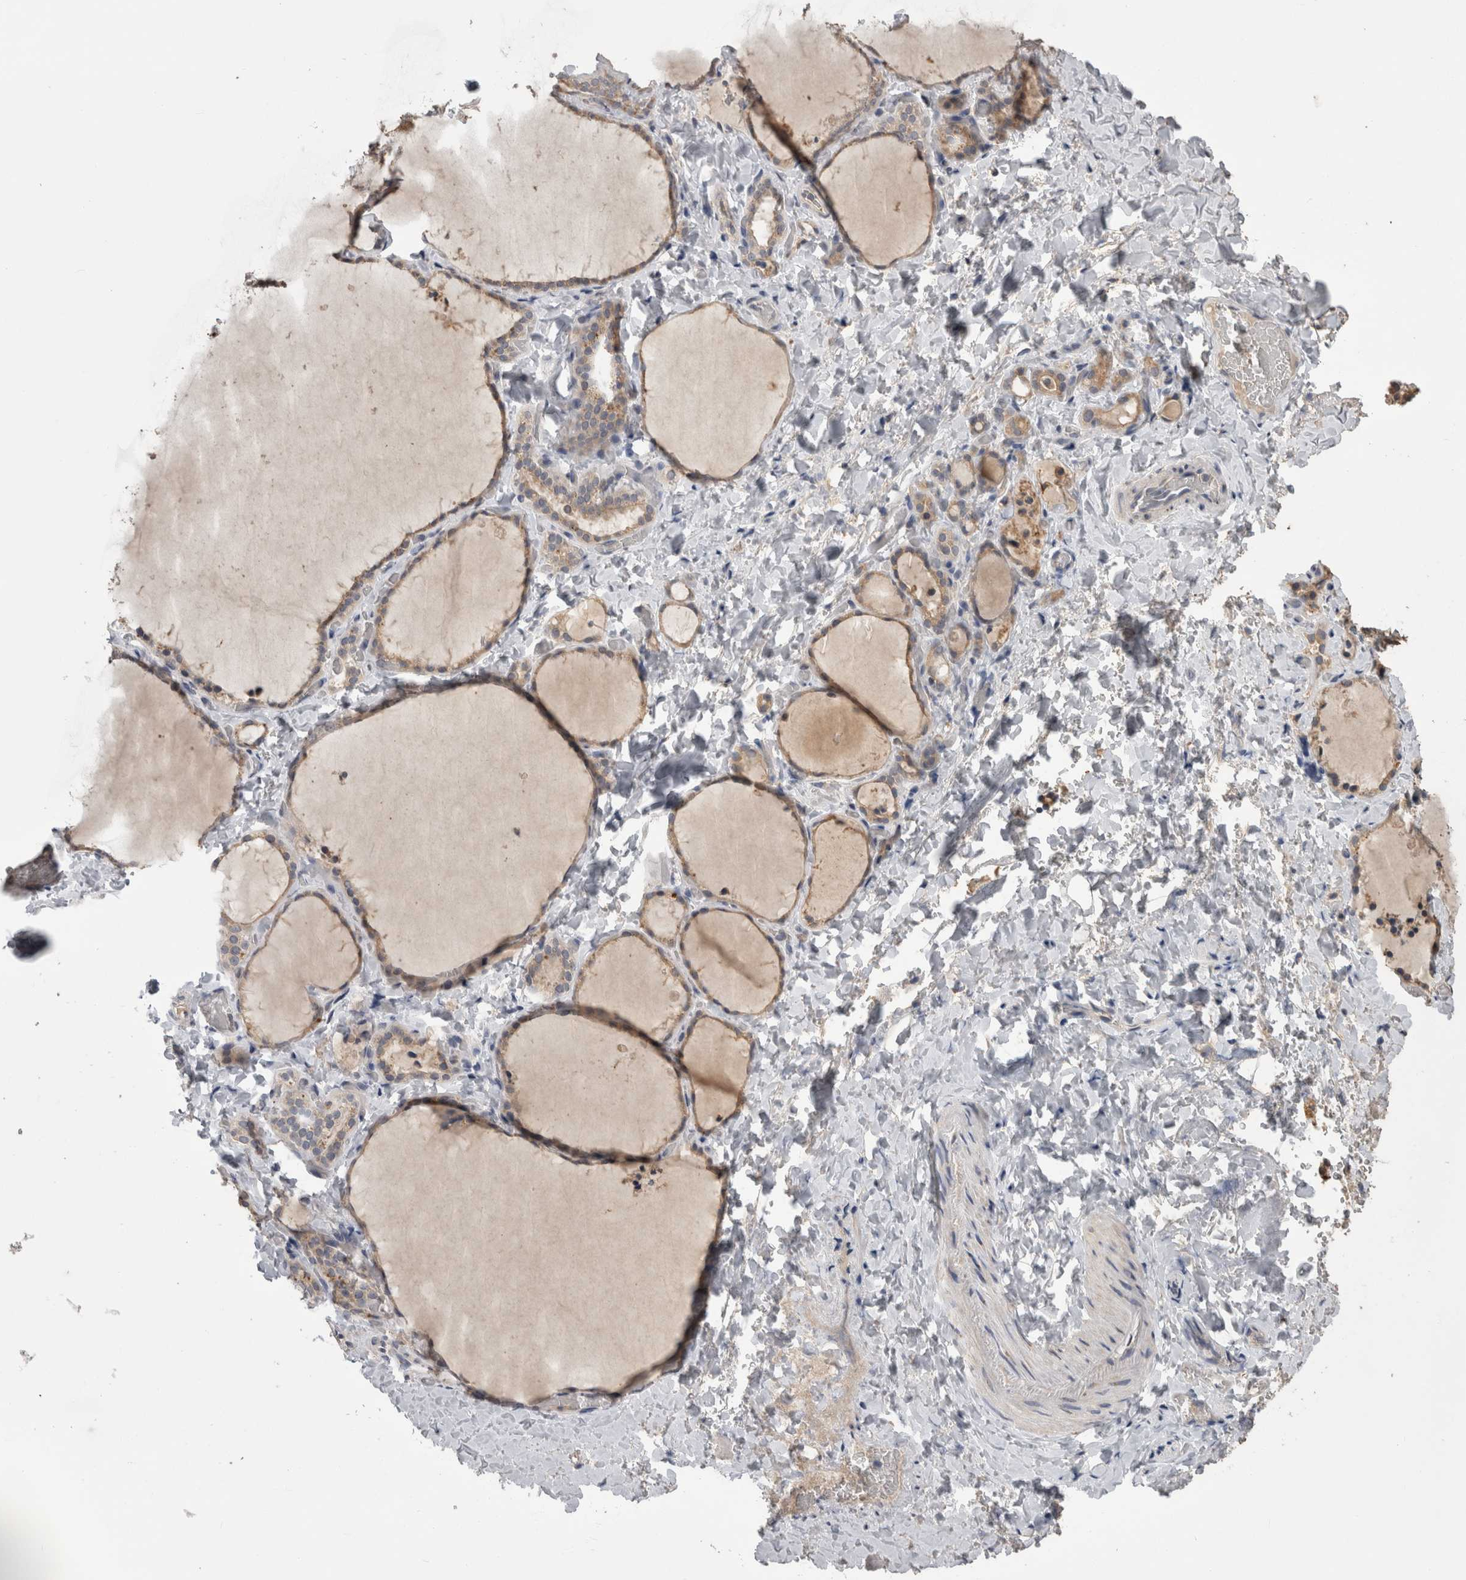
{"staining": {"intensity": "weak", "quantity": ">75%", "location": "cytoplasmic/membranous"}, "tissue": "thyroid gland", "cell_type": "Glandular cells", "image_type": "normal", "snomed": [{"axis": "morphology", "description": "Normal tissue, NOS"}, {"axis": "topography", "description": "Thyroid gland"}], "caption": "Protein expression analysis of unremarkable human thyroid gland reveals weak cytoplasmic/membranous expression in about >75% of glandular cells. The staining was performed using DAB, with brown indicating positive protein expression. Nuclei are stained blue with hematoxylin.", "gene": "ANXA13", "patient": {"sex": "female", "age": 22}}